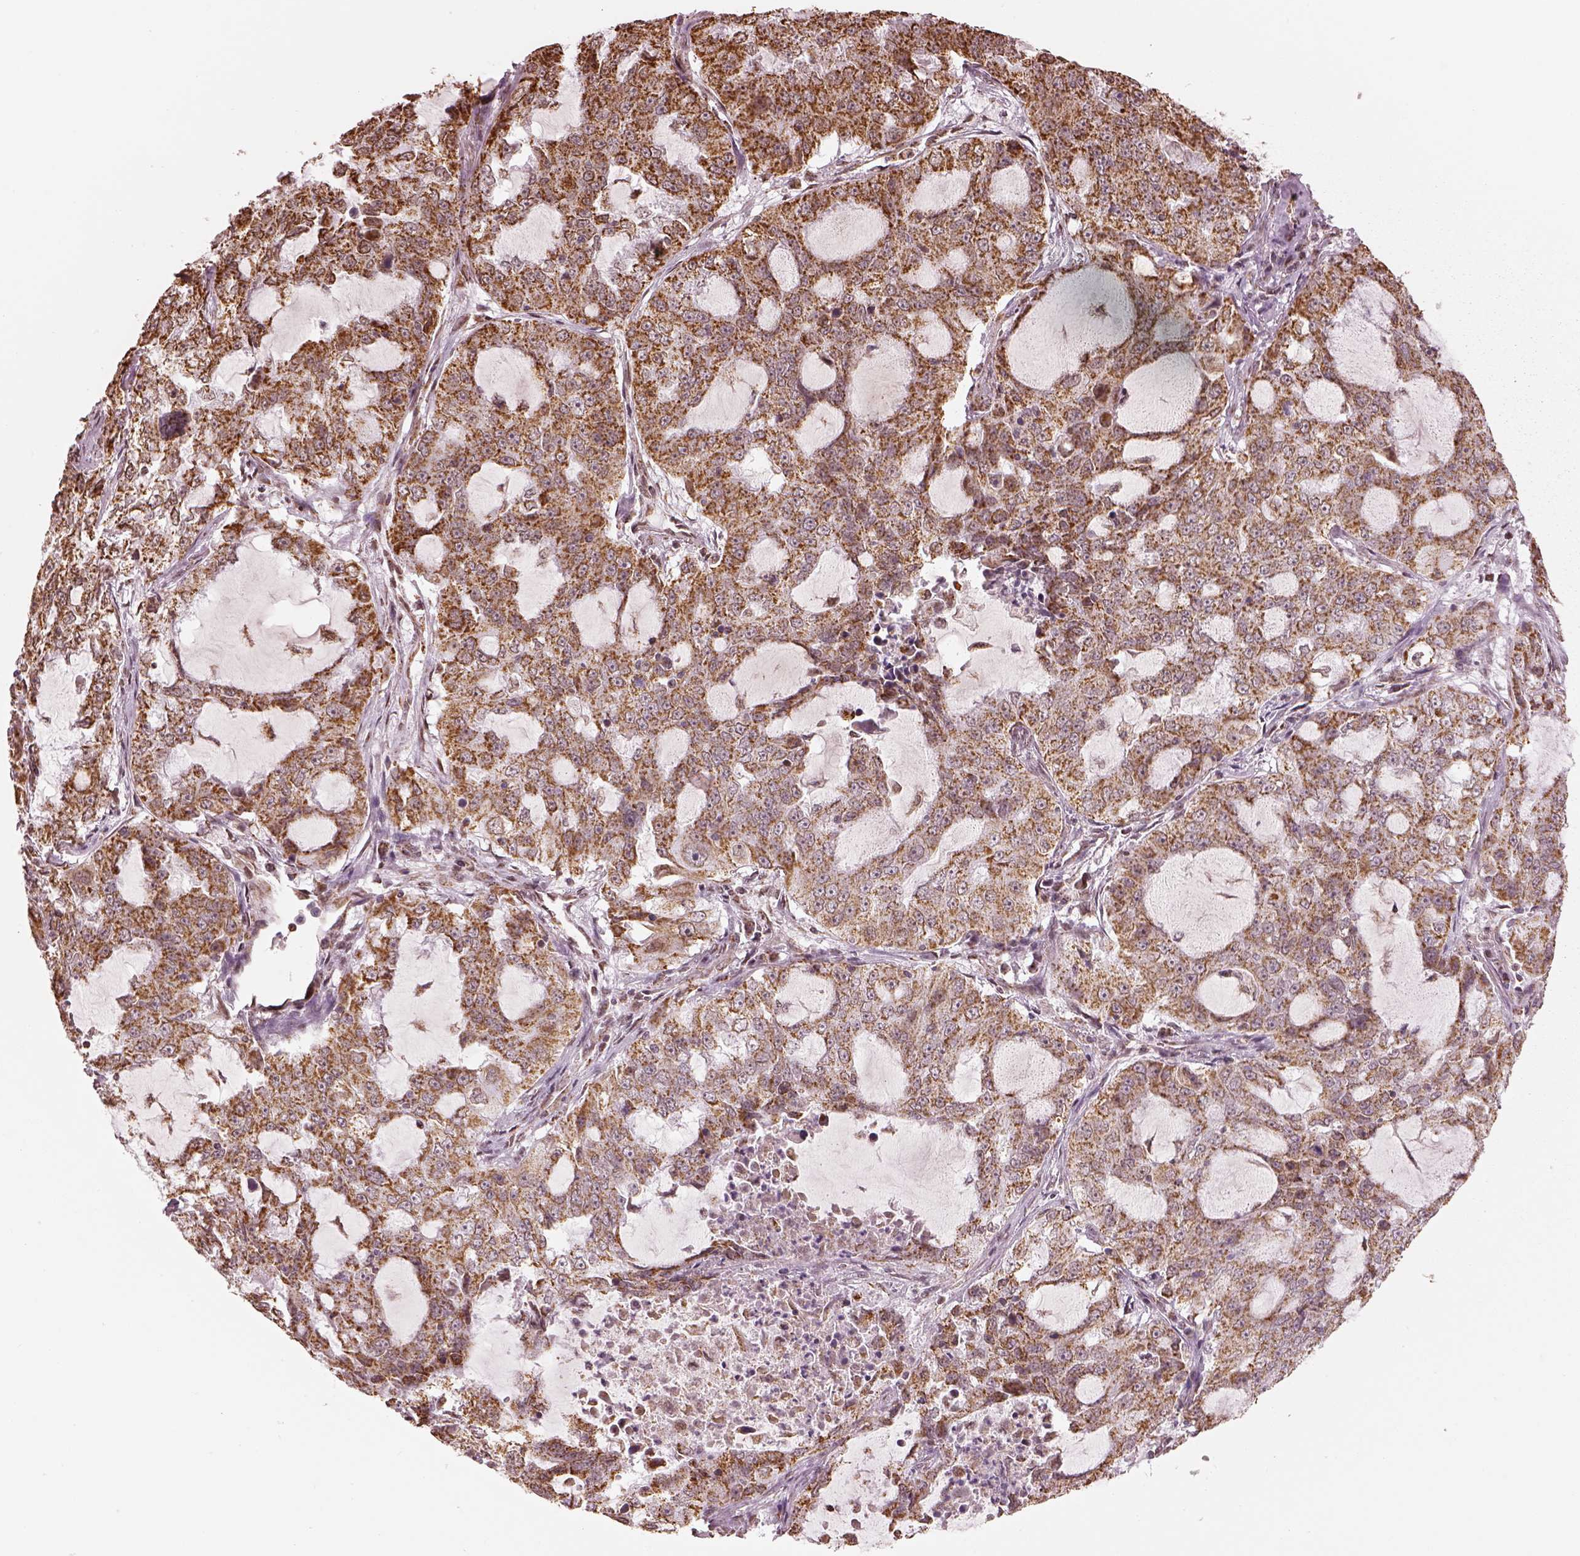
{"staining": {"intensity": "strong", "quantity": ">75%", "location": "cytoplasmic/membranous"}, "tissue": "lung cancer", "cell_type": "Tumor cells", "image_type": "cancer", "snomed": [{"axis": "morphology", "description": "Adenocarcinoma, NOS"}, {"axis": "topography", "description": "Lung"}], "caption": "Lung cancer was stained to show a protein in brown. There is high levels of strong cytoplasmic/membranous positivity in approximately >75% of tumor cells. (IHC, brightfield microscopy, high magnification).", "gene": "ACOT2", "patient": {"sex": "female", "age": 61}}